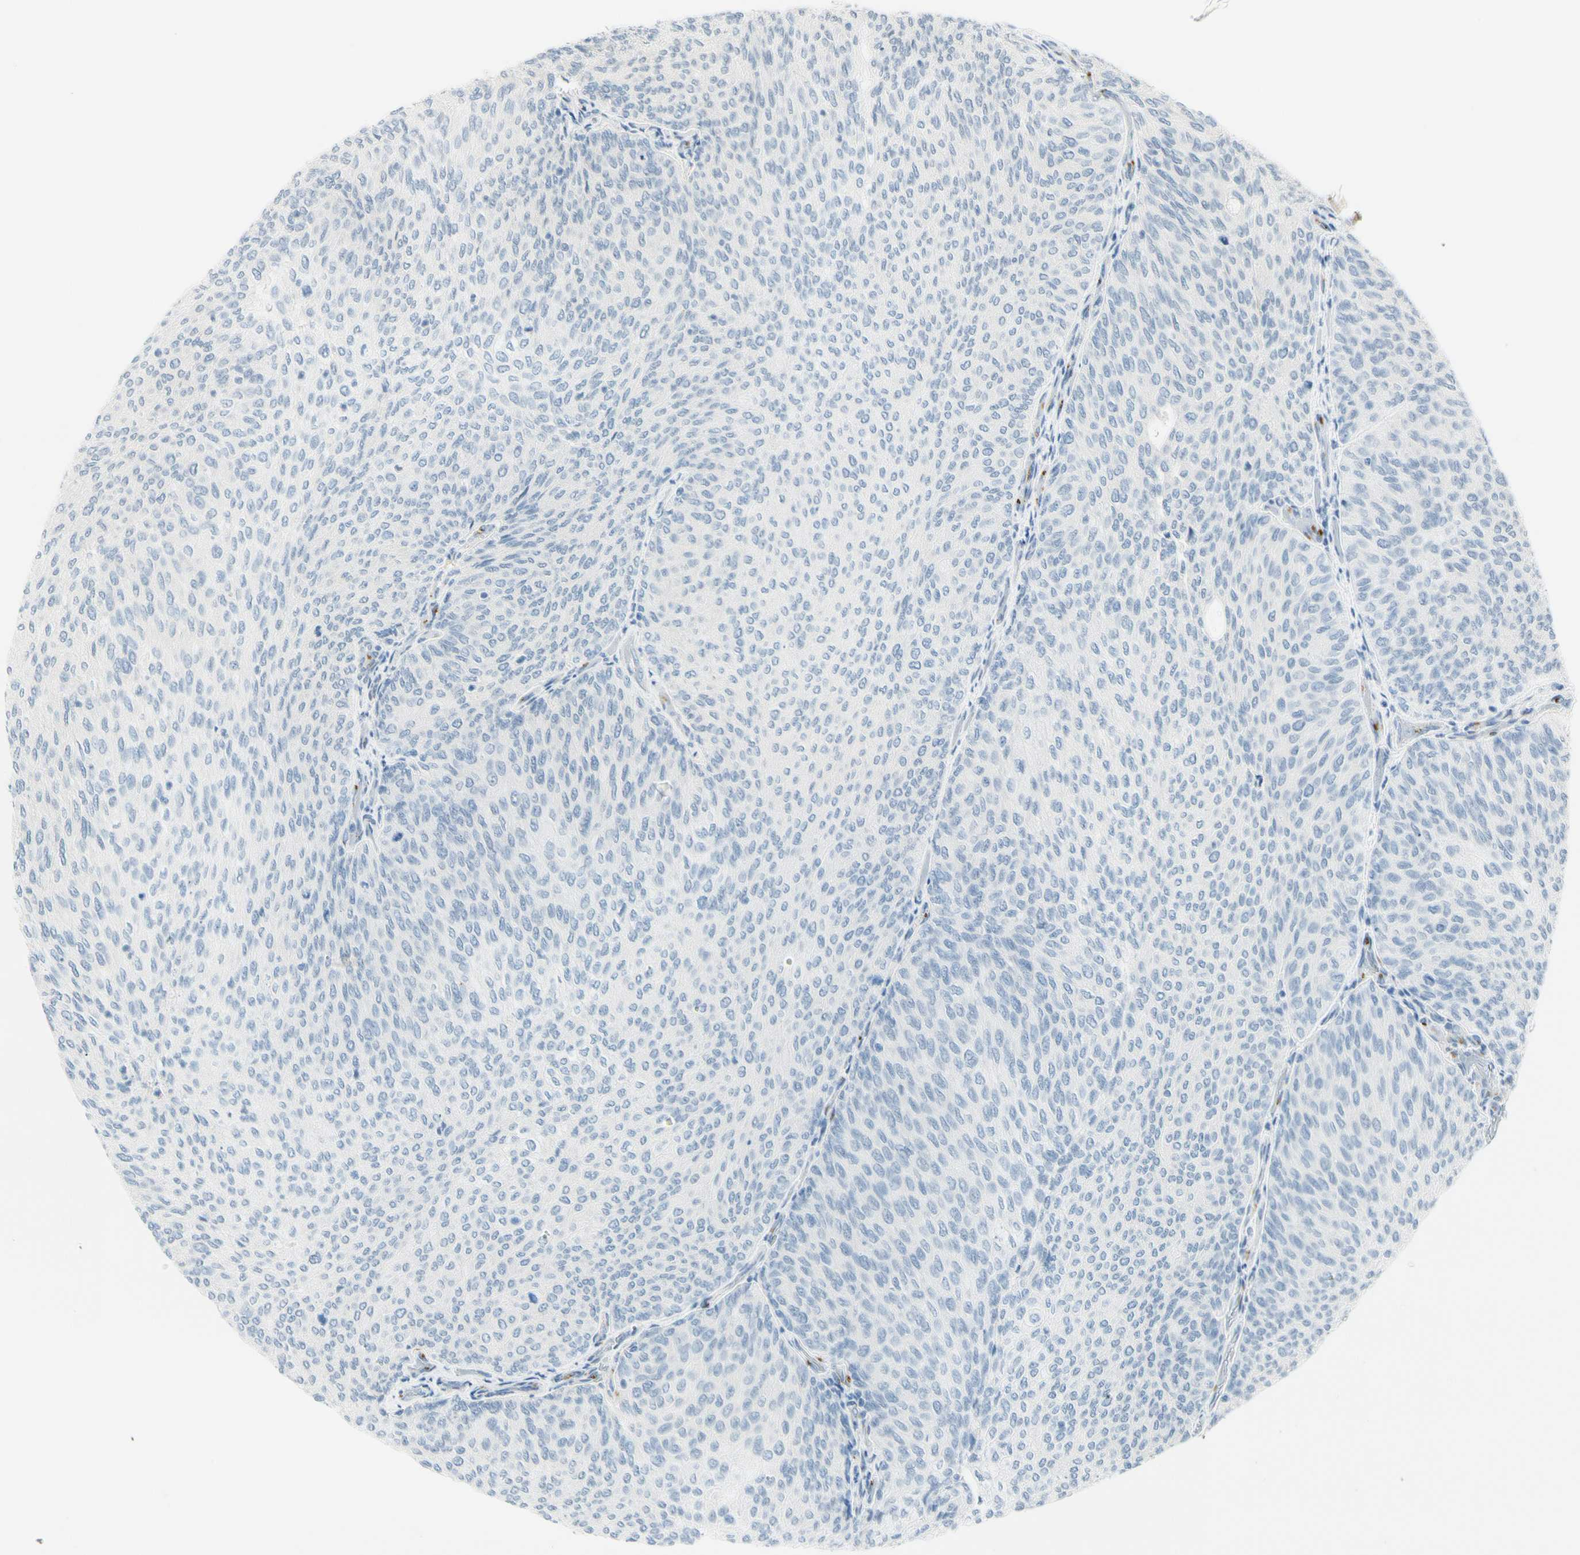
{"staining": {"intensity": "negative", "quantity": "none", "location": "none"}, "tissue": "urothelial cancer", "cell_type": "Tumor cells", "image_type": "cancer", "snomed": [{"axis": "morphology", "description": "Urothelial carcinoma, Low grade"}, {"axis": "topography", "description": "Urinary bladder"}], "caption": "High power microscopy image of an immunohistochemistry (IHC) photomicrograph of low-grade urothelial carcinoma, revealing no significant staining in tumor cells.", "gene": "B4GALNT1", "patient": {"sex": "female", "age": 79}}